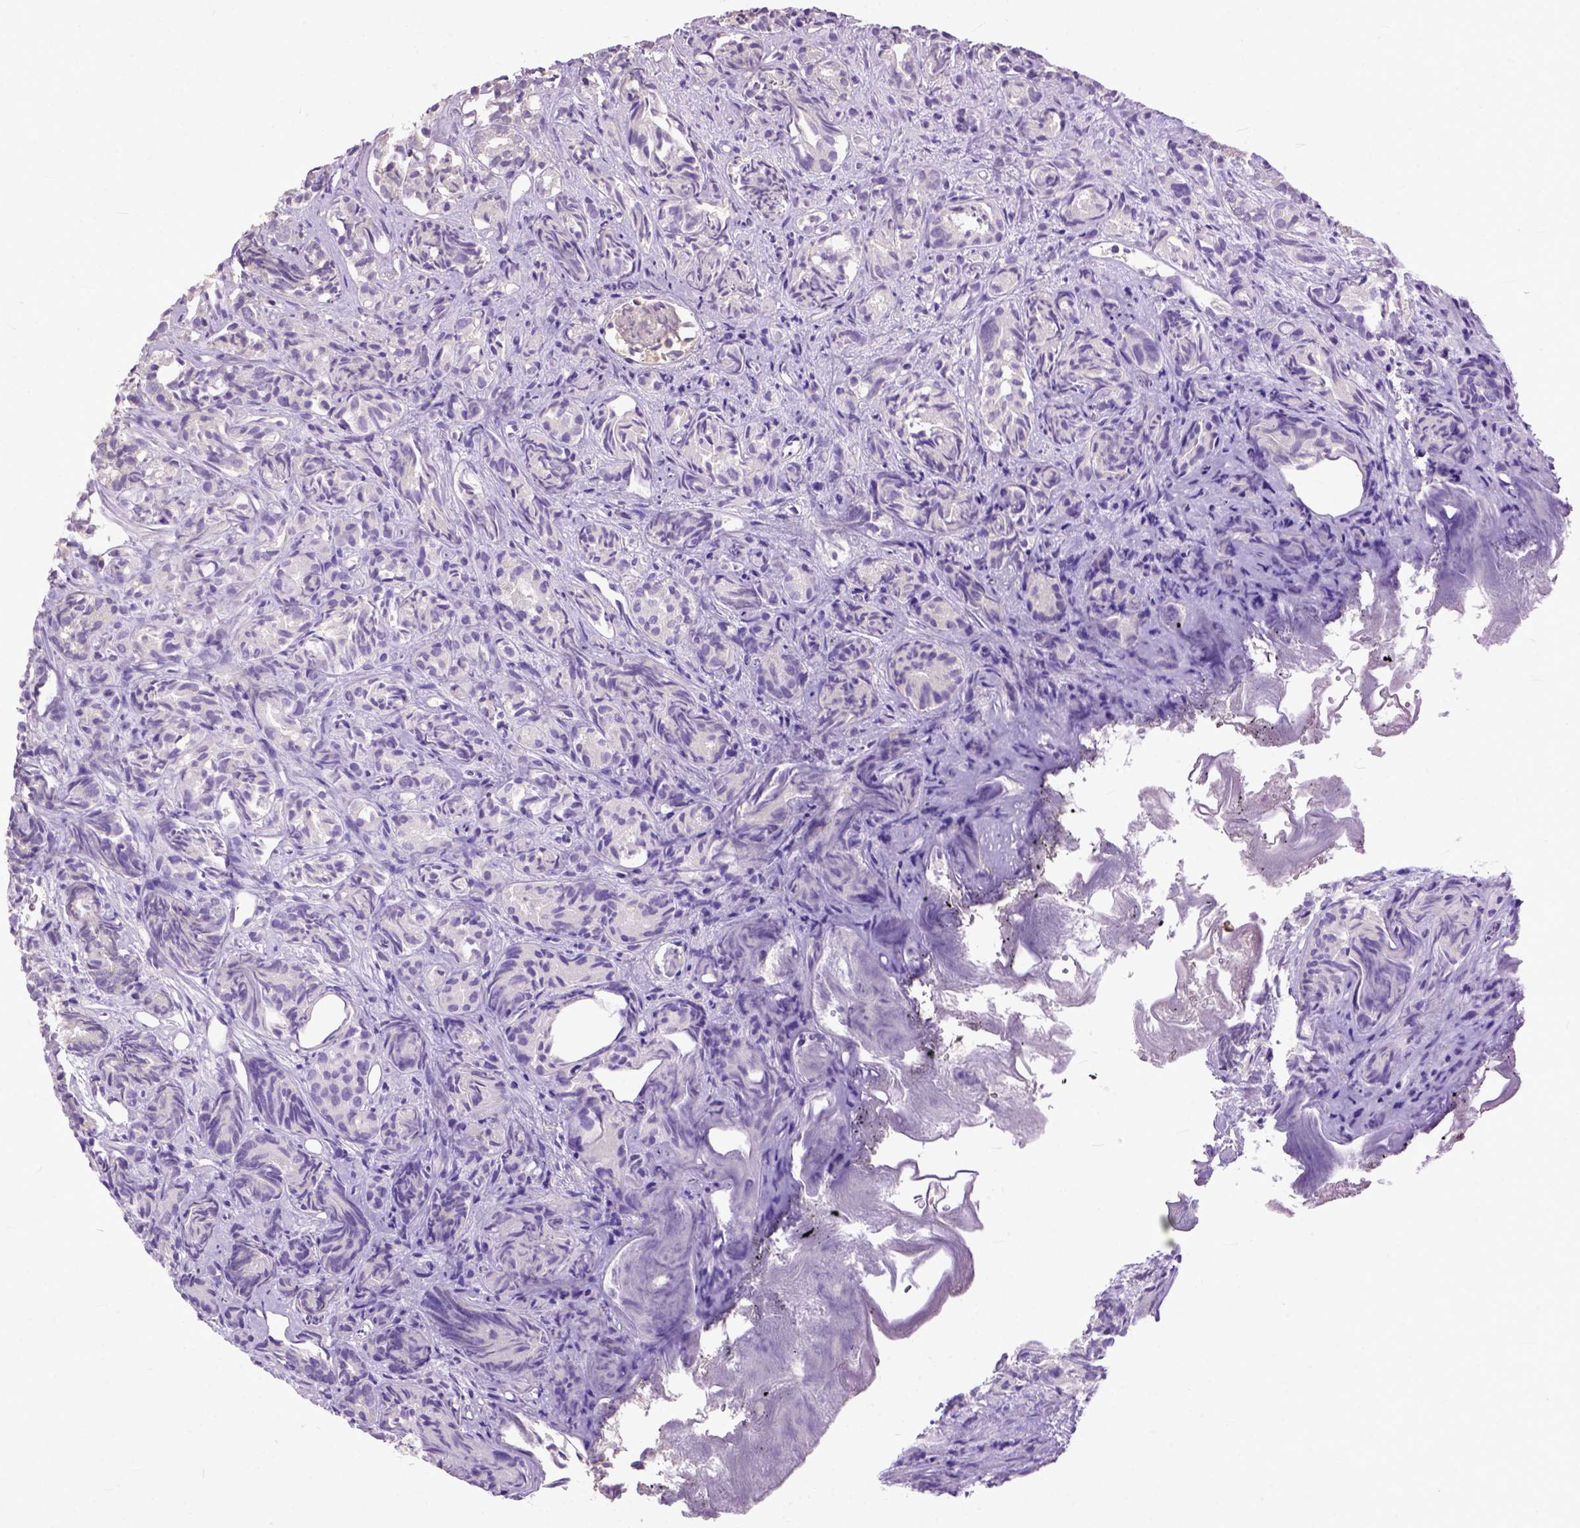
{"staining": {"intensity": "weak", "quantity": "25%-75%", "location": "cytoplasmic/membranous"}, "tissue": "prostate cancer", "cell_type": "Tumor cells", "image_type": "cancer", "snomed": [{"axis": "morphology", "description": "Adenocarcinoma, High grade"}, {"axis": "topography", "description": "Prostate"}], "caption": "Immunohistochemistry (IHC) micrograph of neoplastic tissue: prostate cancer stained using immunohistochemistry displays low levels of weak protein expression localized specifically in the cytoplasmic/membranous of tumor cells, appearing as a cytoplasmic/membranous brown color.", "gene": "NAMPT", "patient": {"sex": "male", "age": 84}}